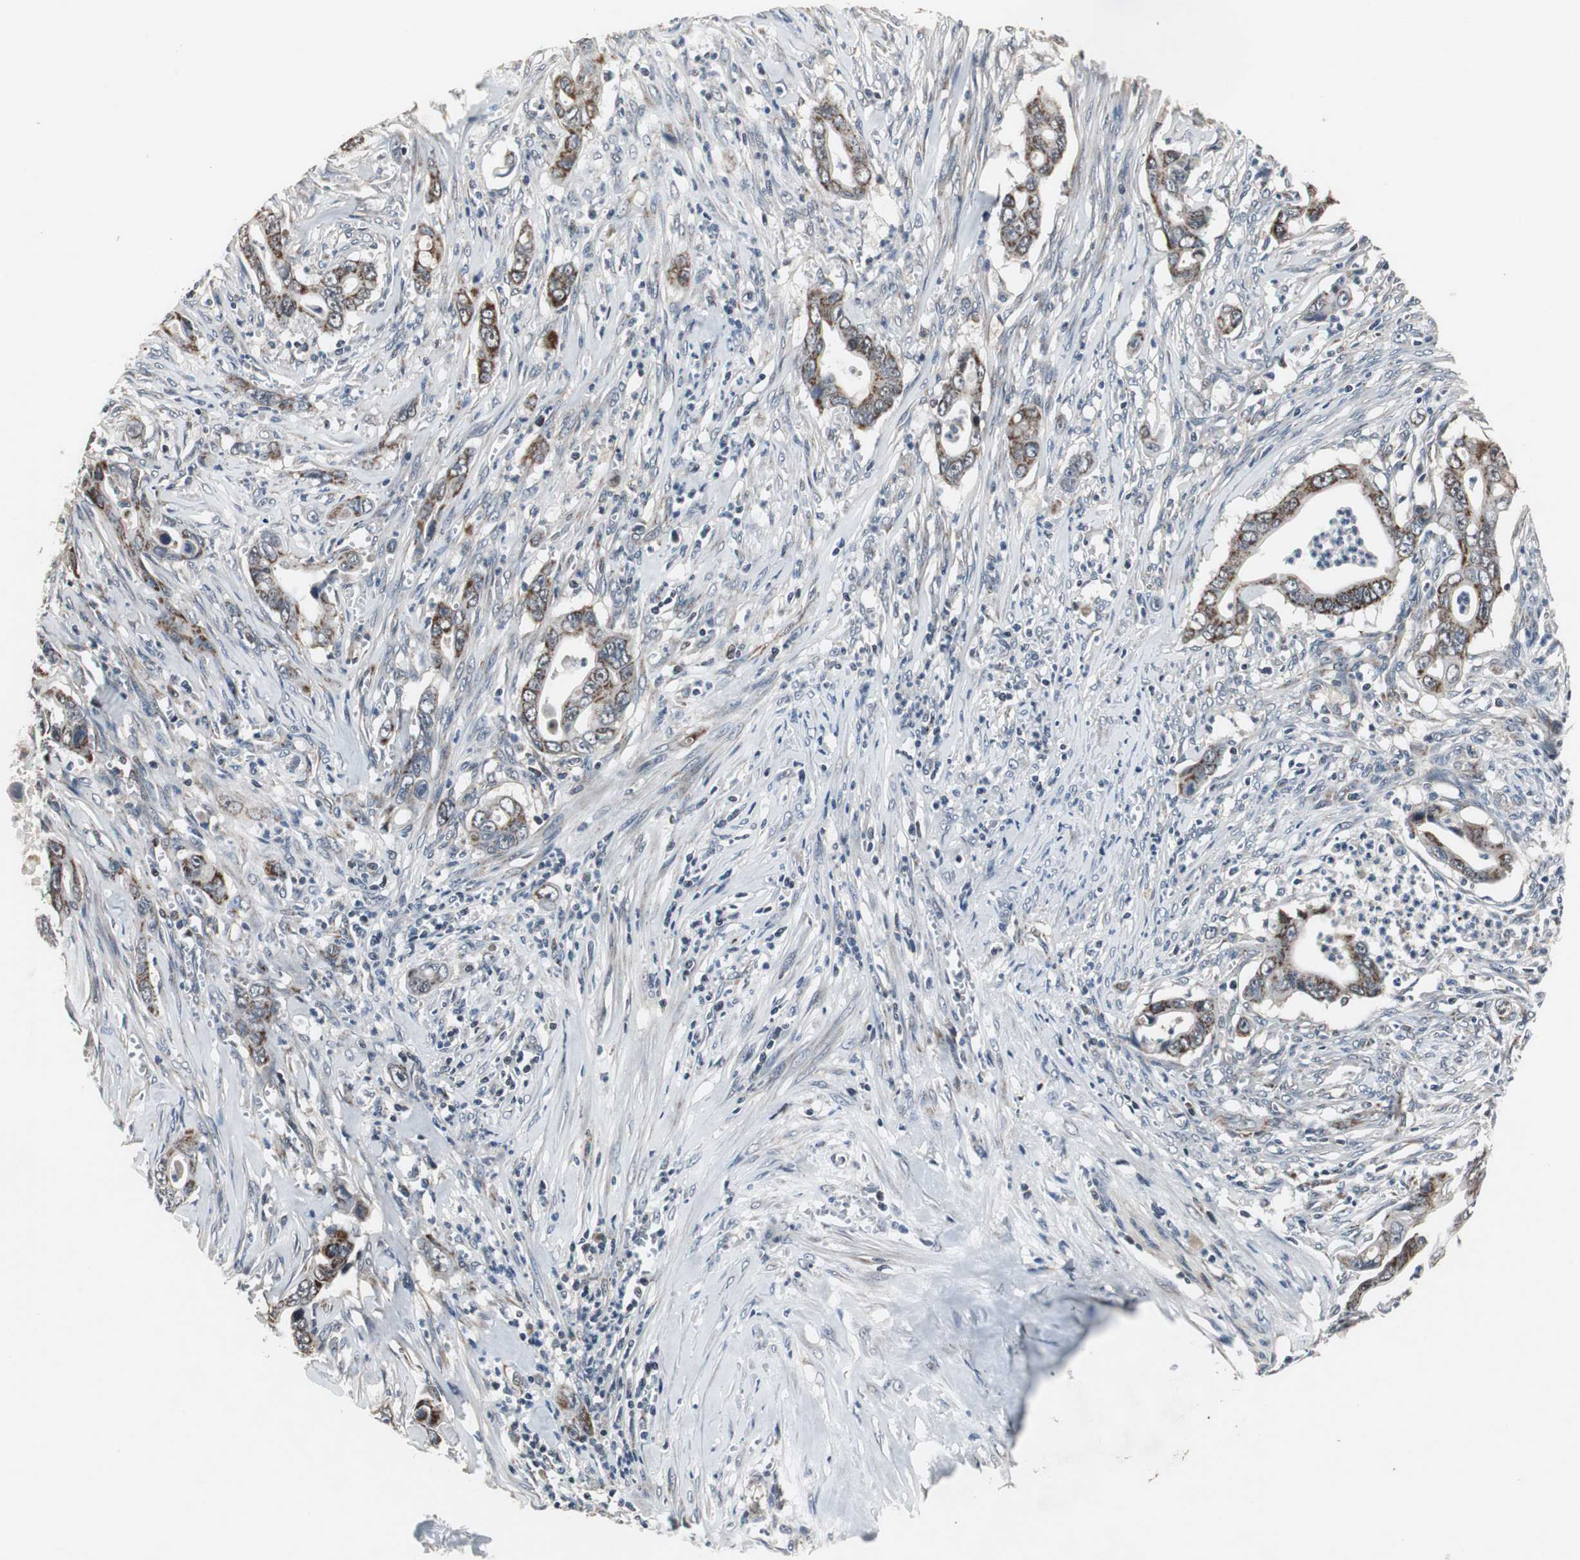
{"staining": {"intensity": "strong", "quantity": ">75%", "location": "cytoplasmic/membranous"}, "tissue": "pancreatic cancer", "cell_type": "Tumor cells", "image_type": "cancer", "snomed": [{"axis": "morphology", "description": "Adenocarcinoma, NOS"}, {"axis": "topography", "description": "Pancreas"}], "caption": "Tumor cells display high levels of strong cytoplasmic/membranous expression in approximately >75% of cells in adenocarcinoma (pancreatic). Immunohistochemistry (ihc) stains the protein in brown and the nuclei are stained blue.", "gene": "MRPL40", "patient": {"sex": "male", "age": 59}}